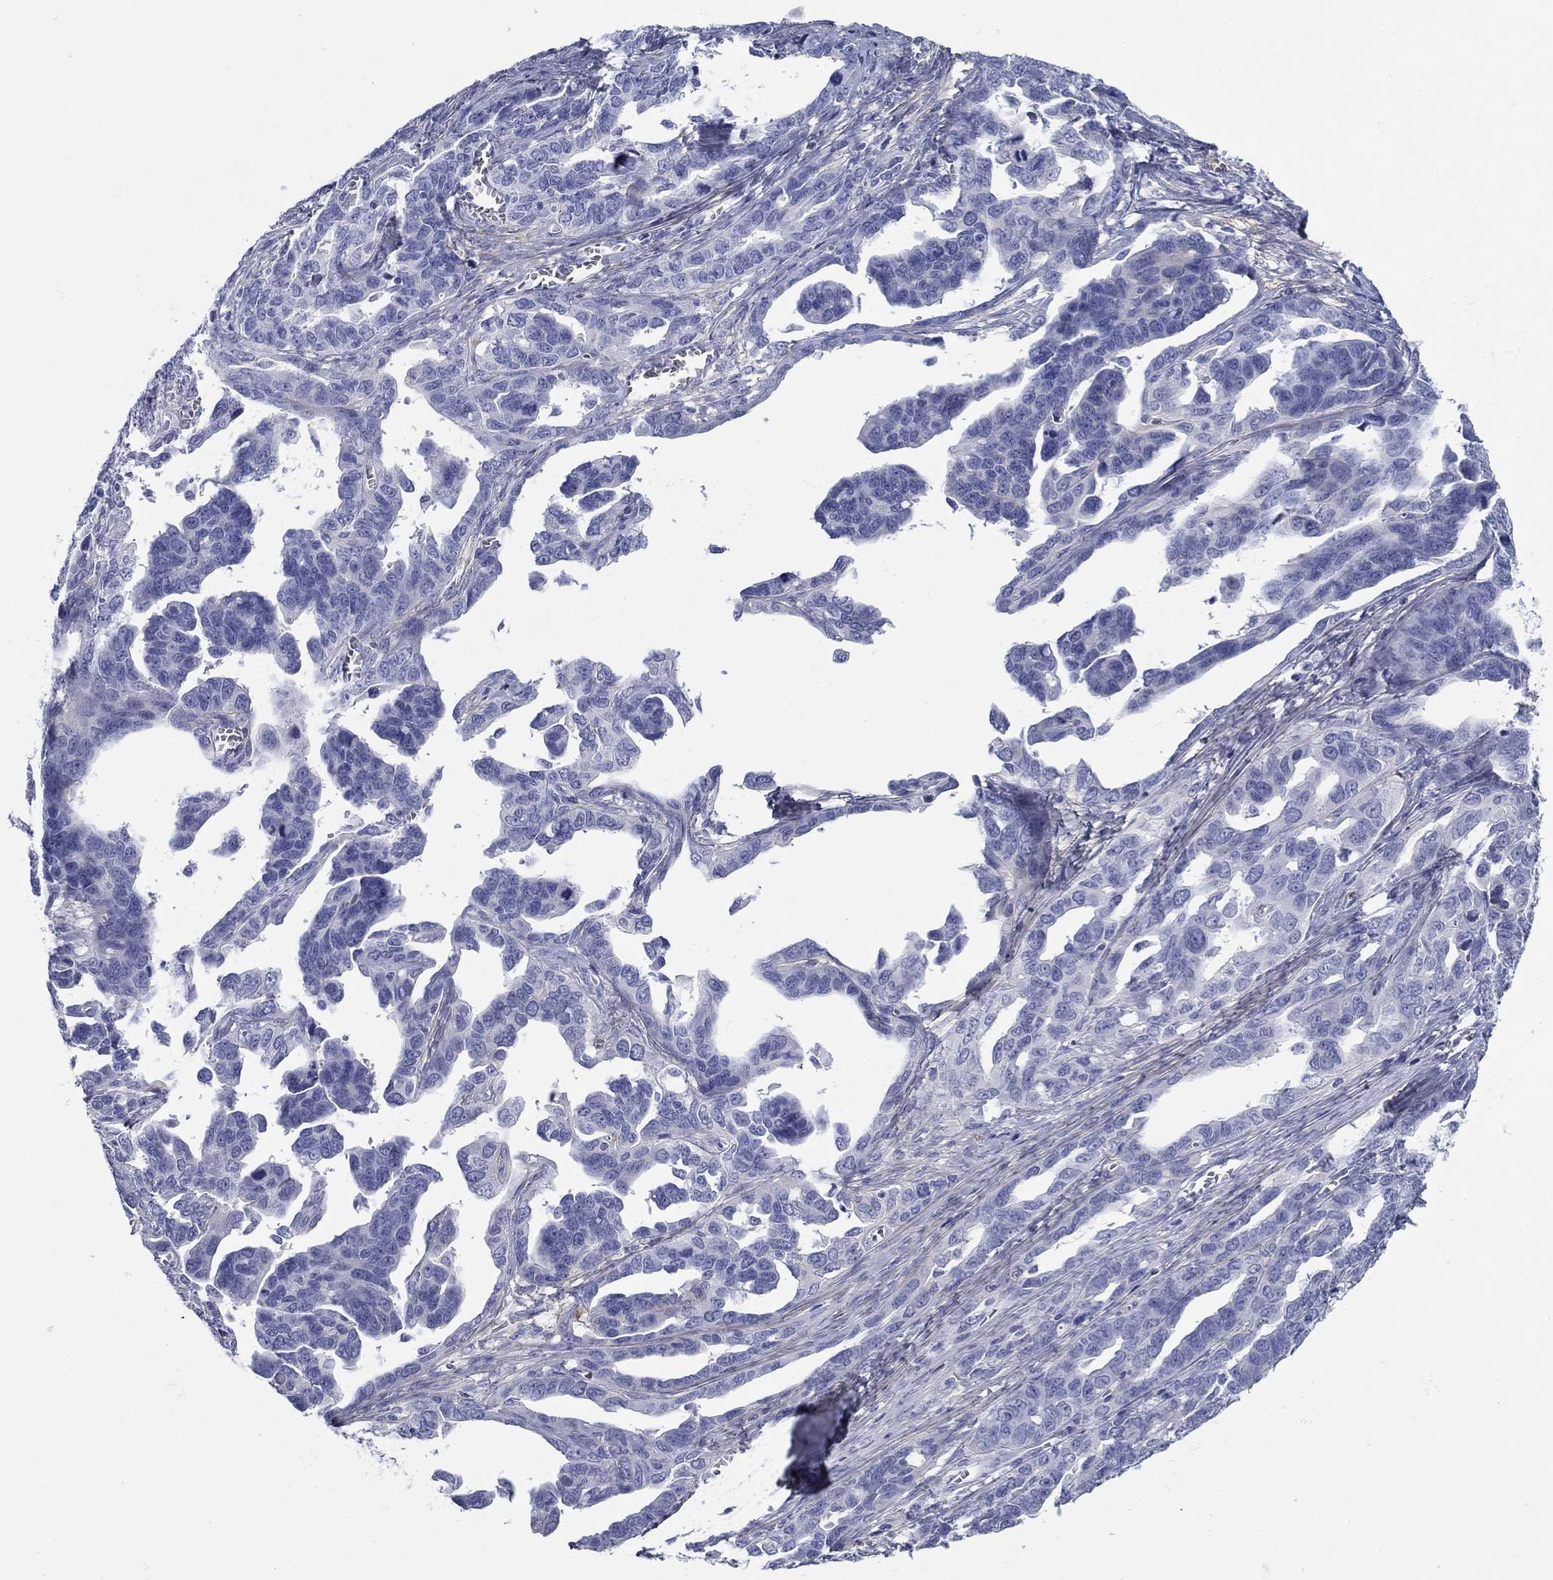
{"staining": {"intensity": "negative", "quantity": "none", "location": "none"}, "tissue": "ovarian cancer", "cell_type": "Tumor cells", "image_type": "cancer", "snomed": [{"axis": "morphology", "description": "Cystadenocarcinoma, serous, NOS"}, {"axis": "topography", "description": "Ovary"}], "caption": "Tumor cells show no significant protein positivity in serous cystadenocarcinoma (ovarian).", "gene": "GPC1", "patient": {"sex": "female", "age": 69}}